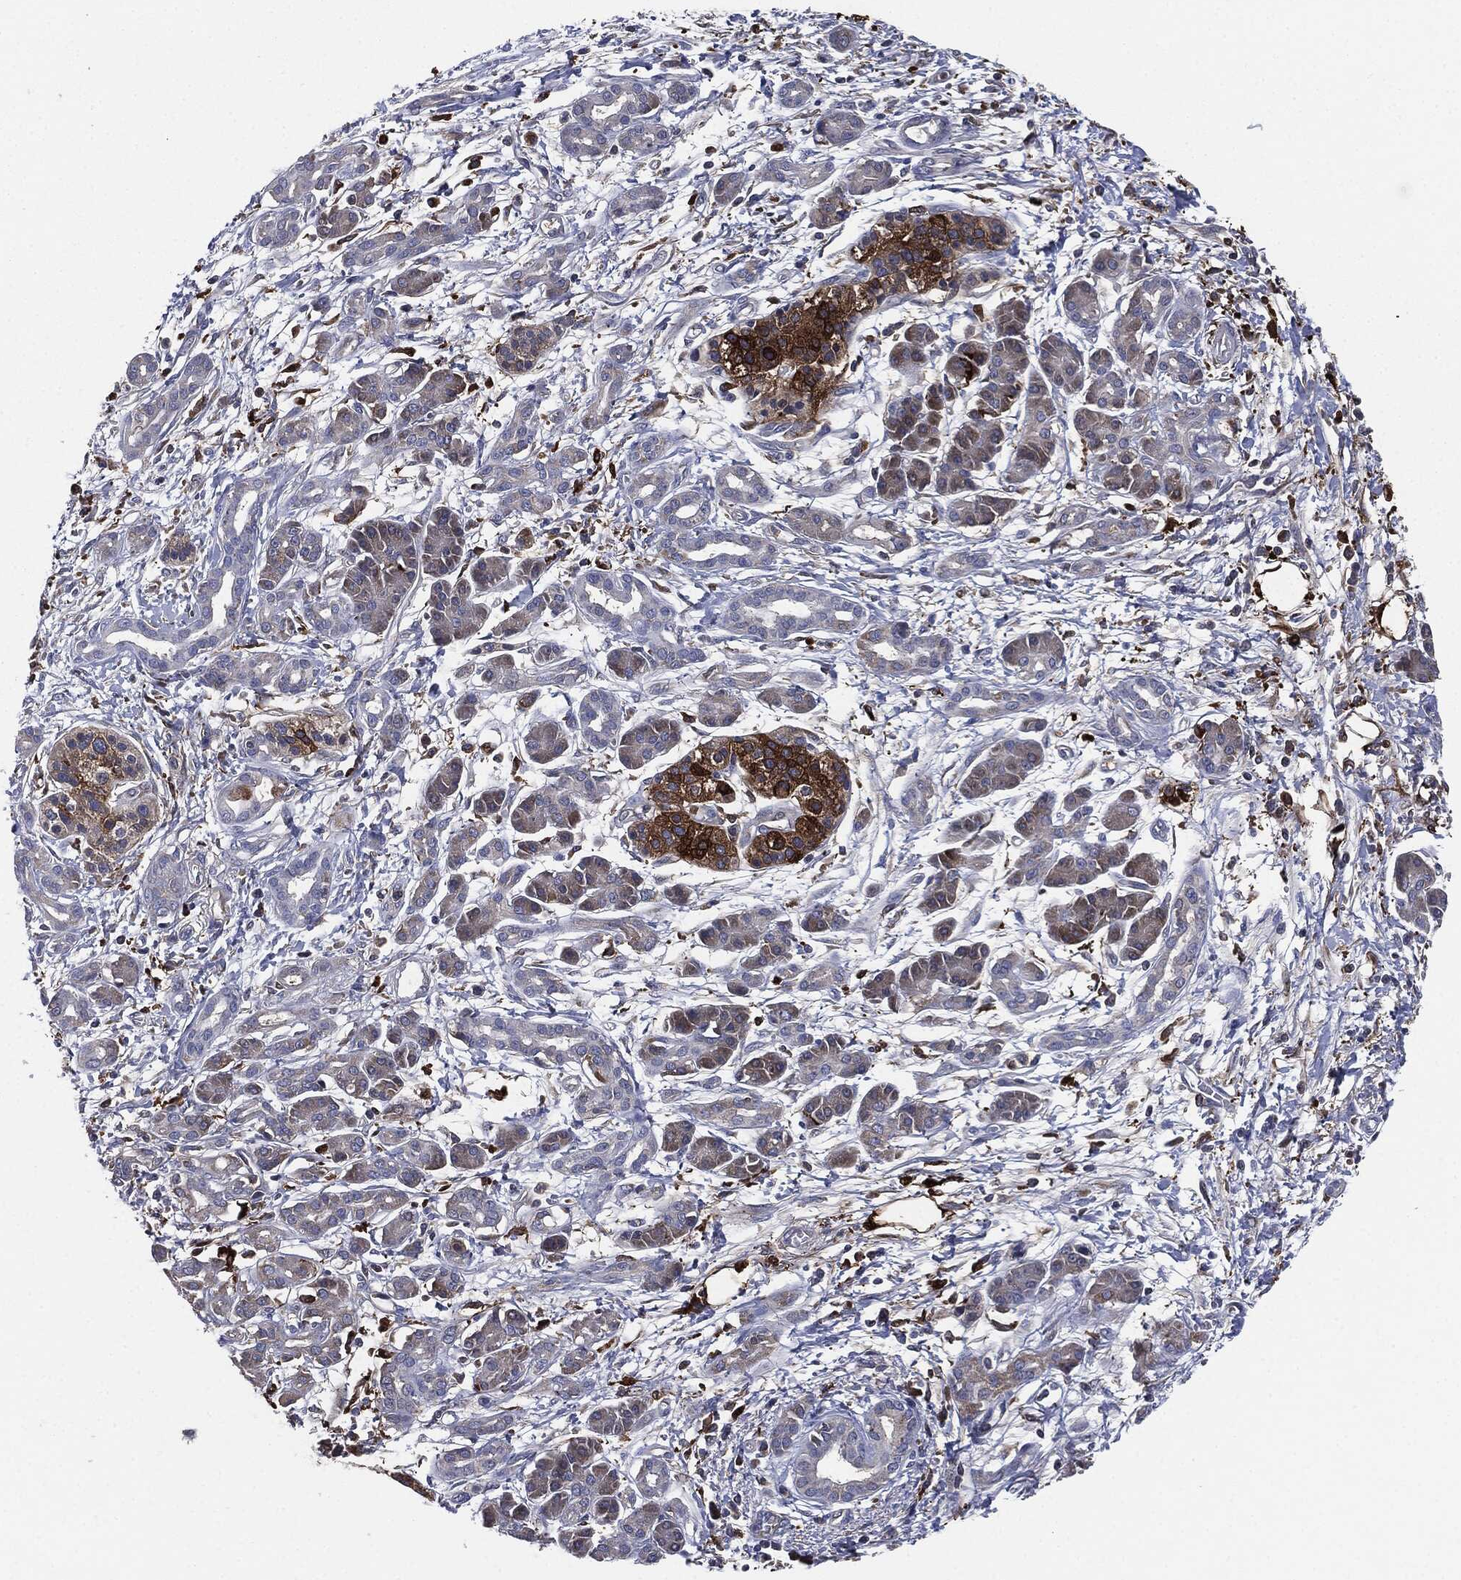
{"staining": {"intensity": "moderate", "quantity": "<25%", "location": "cytoplasmic/membranous"}, "tissue": "pancreatic cancer", "cell_type": "Tumor cells", "image_type": "cancer", "snomed": [{"axis": "morphology", "description": "Adenocarcinoma, NOS"}, {"axis": "topography", "description": "Pancreas"}], "caption": "A brown stain shows moderate cytoplasmic/membranous staining of a protein in human adenocarcinoma (pancreatic) tumor cells.", "gene": "TMEM11", "patient": {"sex": "male", "age": 72}}